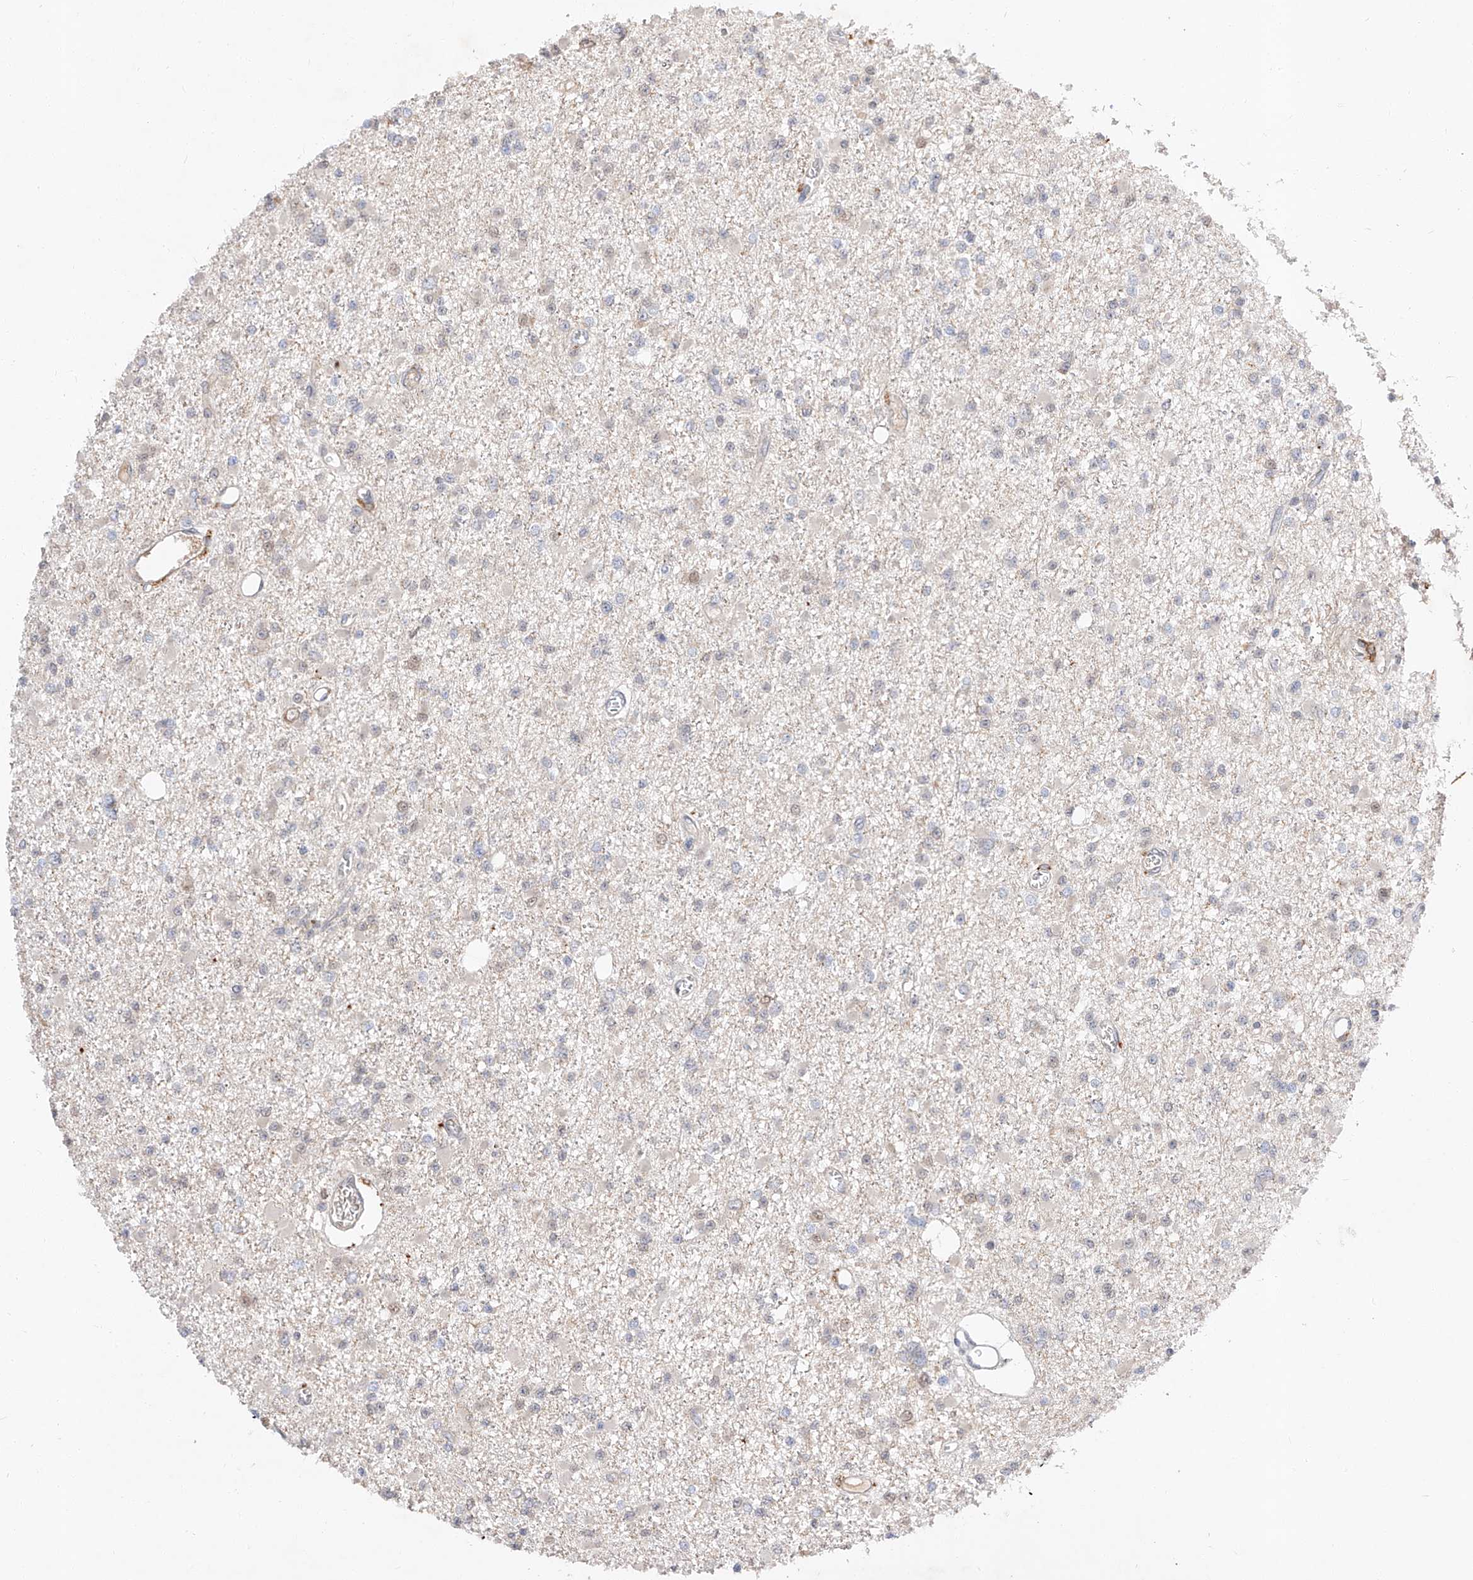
{"staining": {"intensity": "negative", "quantity": "none", "location": "none"}, "tissue": "glioma", "cell_type": "Tumor cells", "image_type": "cancer", "snomed": [{"axis": "morphology", "description": "Glioma, malignant, Low grade"}, {"axis": "topography", "description": "Brain"}], "caption": "A histopathology image of human malignant glioma (low-grade) is negative for staining in tumor cells. (DAB (3,3'-diaminobenzidine) immunohistochemistry (IHC) visualized using brightfield microscopy, high magnification).", "gene": "DIRAS3", "patient": {"sex": "female", "age": 22}}